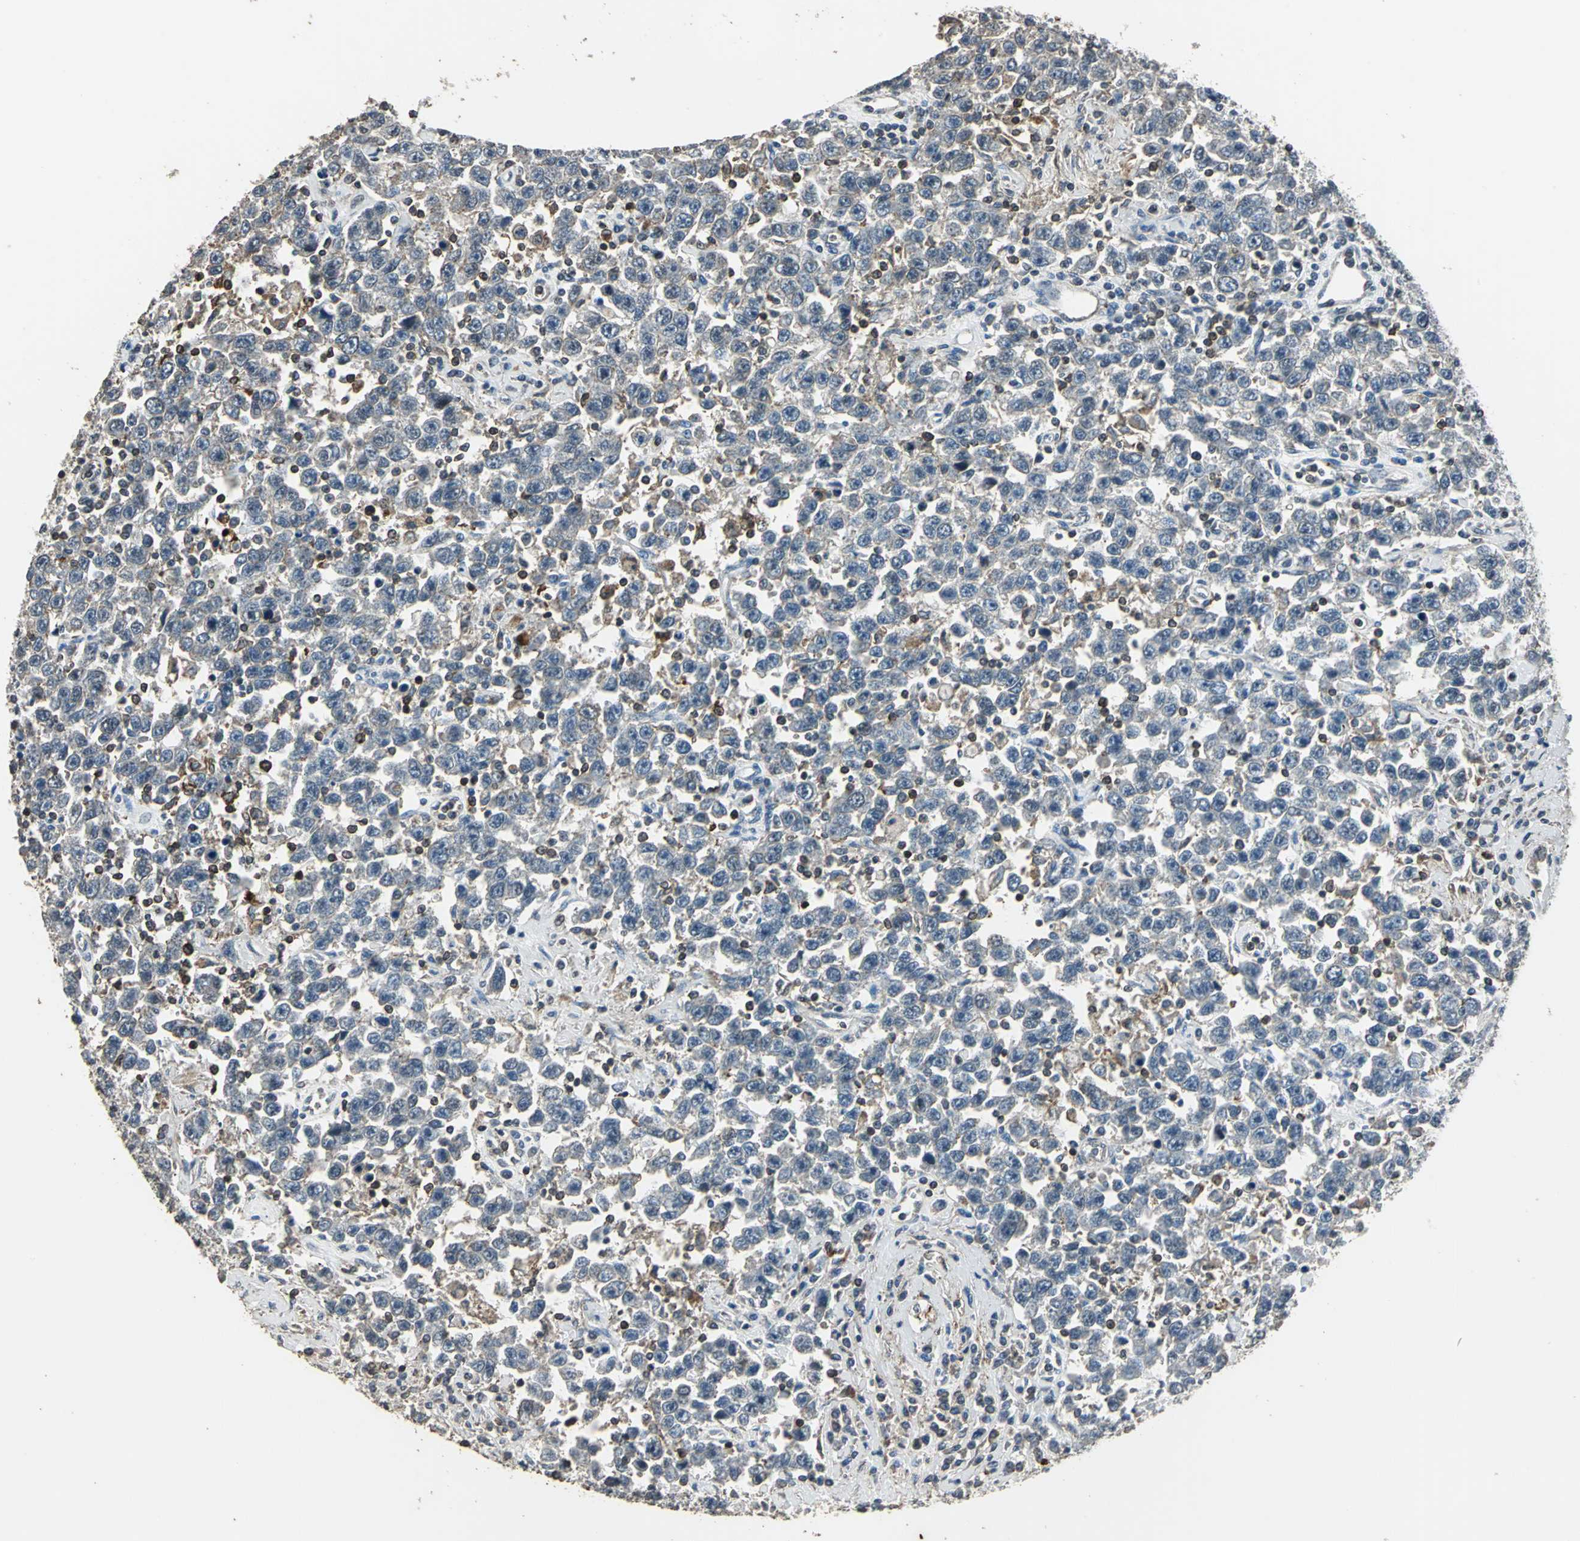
{"staining": {"intensity": "weak", "quantity": "25%-75%", "location": "cytoplasmic/membranous"}, "tissue": "testis cancer", "cell_type": "Tumor cells", "image_type": "cancer", "snomed": [{"axis": "morphology", "description": "Seminoma, NOS"}, {"axis": "topography", "description": "Testis"}], "caption": "Testis cancer (seminoma) stained with a brown dye demonstrates weak cytoplasmic/membranous positive positivity in approximately 25%-75% of tumor cells.", "gene": "DNAJB4", "patient": {"sex": "male", "age": 41}}